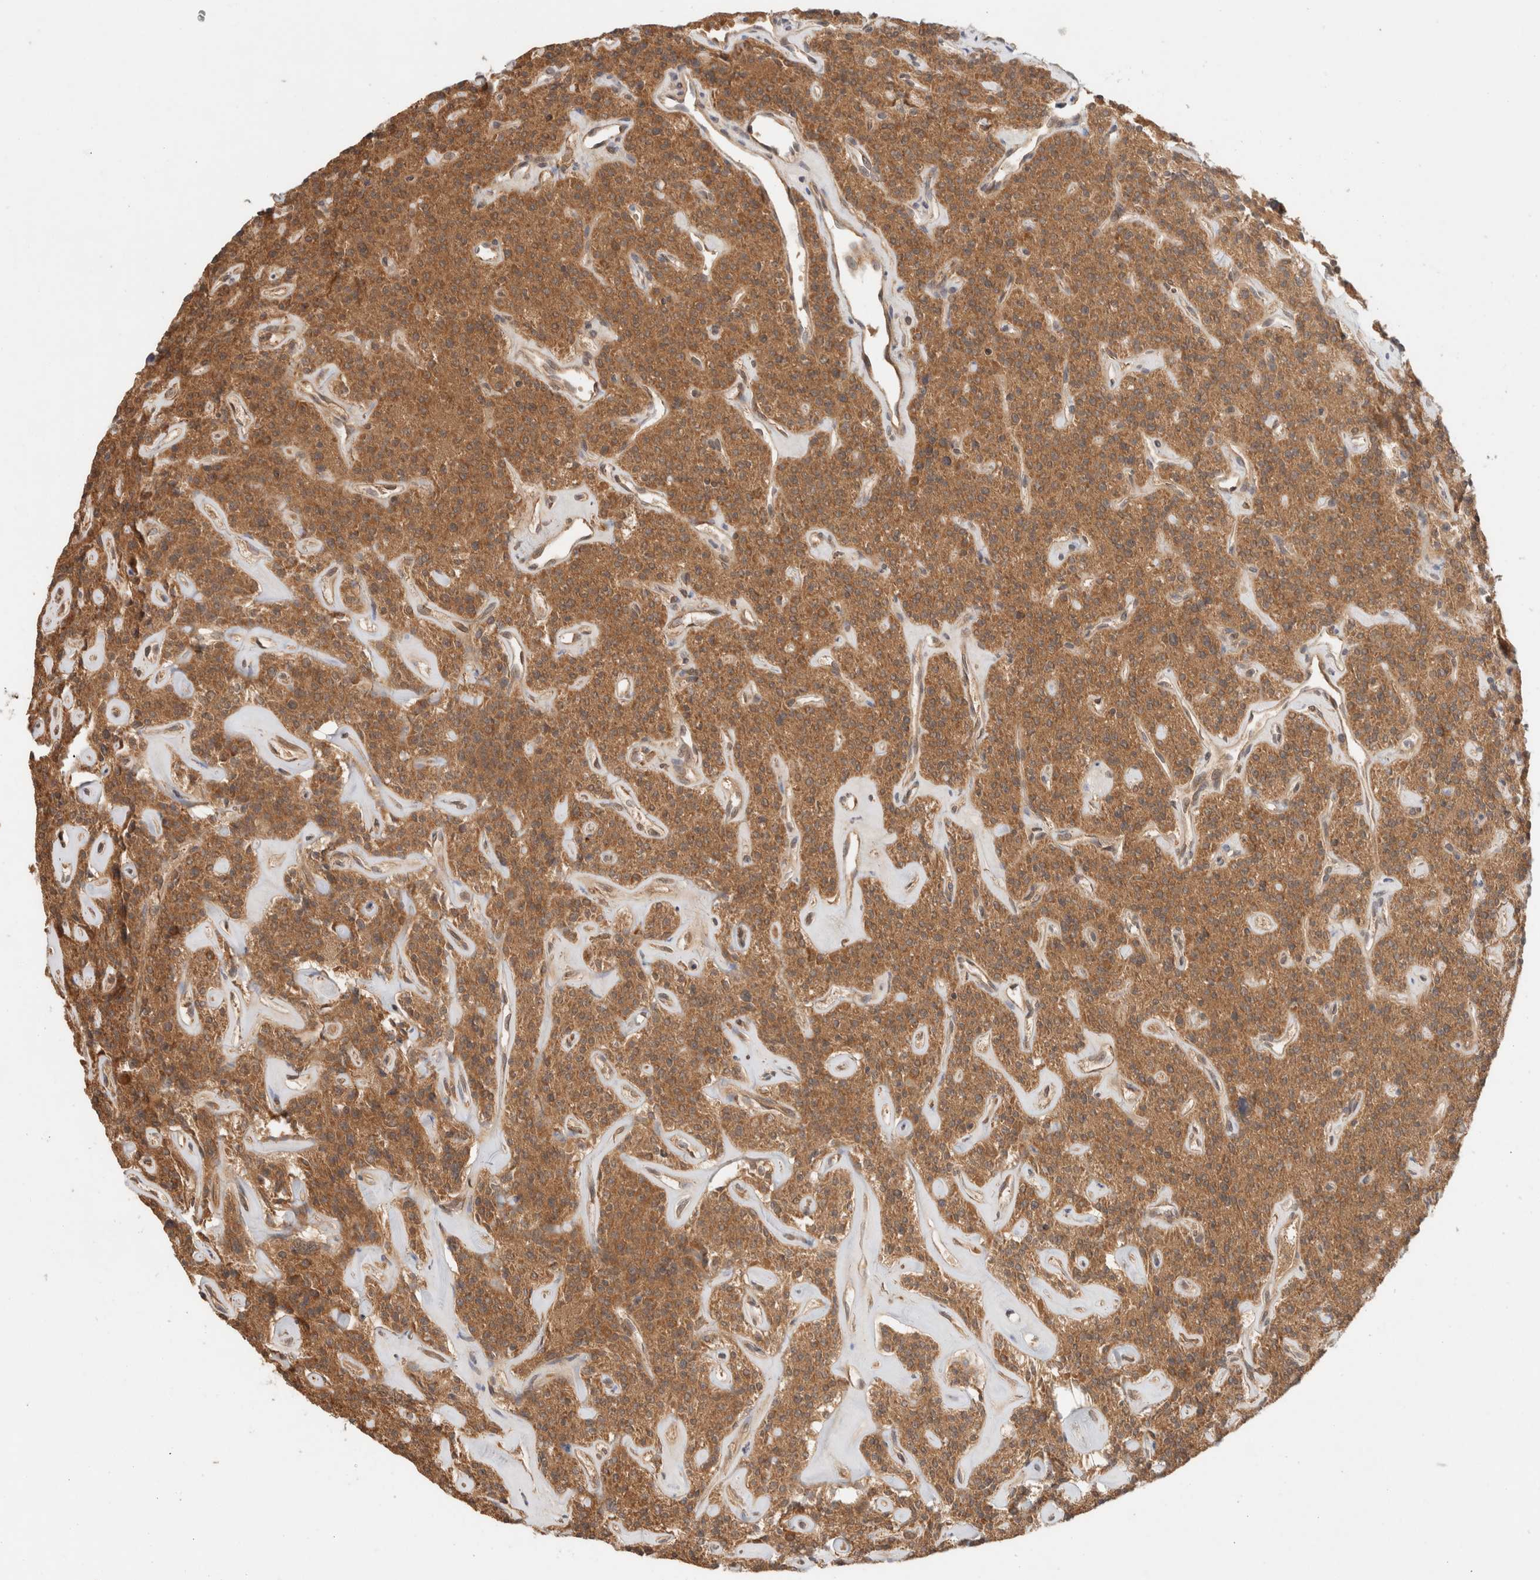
{"staining": {"intensity": "moderate", "quantity": ">75%", "location": "cytoplasmic/membranous"}, "tissue": "parathyroid gland", "cell_type": "Glandular cells", "image_type": "normal", "snomed": [{"axis": "morphology", "description": "Normal tissue, NOS"}, {"axis": "topography", "description": "Parathyroid gland"}], "caption": "Immunohistochemistry staining of benign parathyroid gland, which demonstrates medium levels of moderate cytoplasmic/membranous positivity in about >75% of glandular cells indicating moderate cytoplasmic/membranous protein expression. The staining was performed using DAB (3,3'-diaminobenzidine) (brown) for protein detection and nuclei were counterstained in hematoxylin (blue).", "gene": "CA13", "patient": {"sex": "male", "age": 46}}